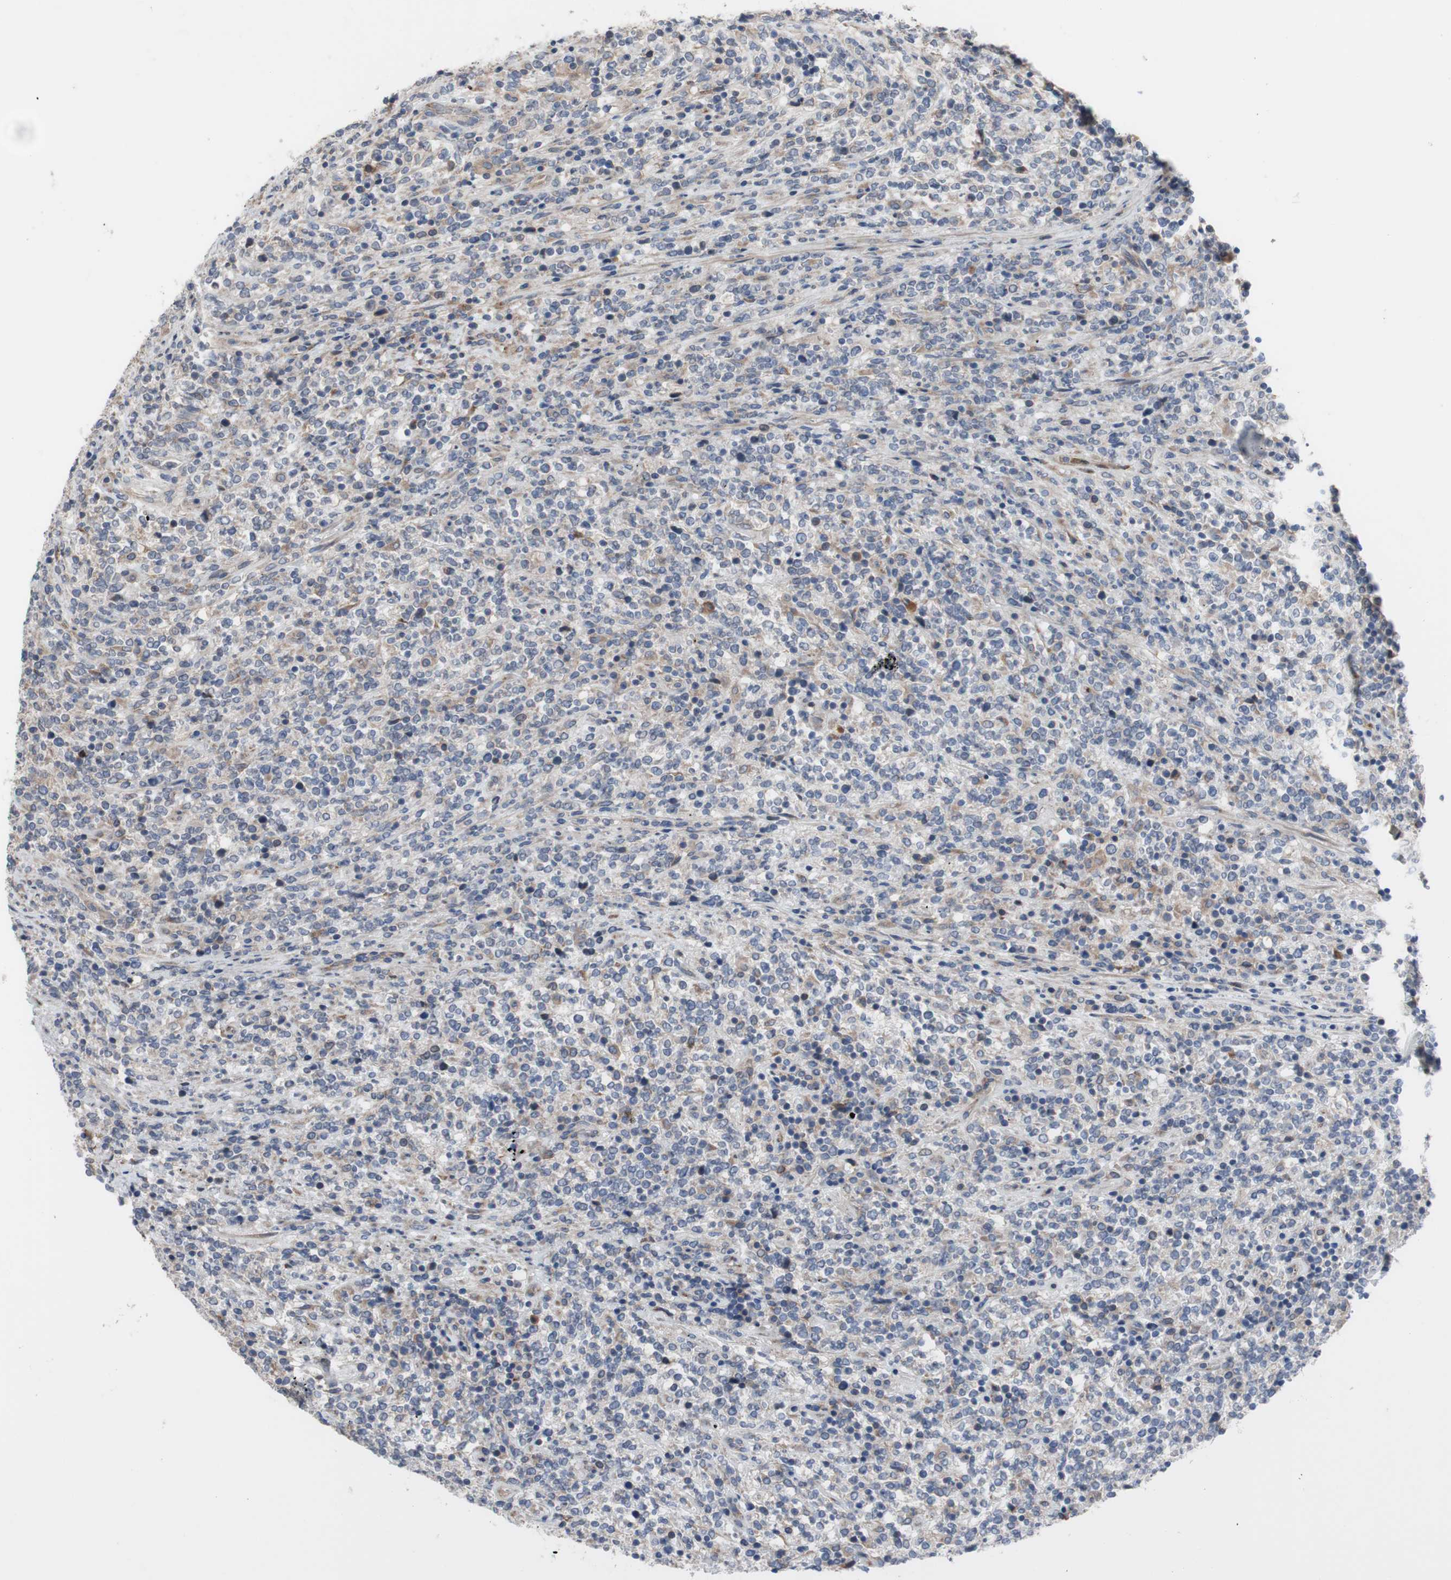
{"staining": {"intensity": "weak", "quantity": "<25%", "location": "cytoplasmic/membranous"}, "tissue": "lymphoma", "cell_type": "Tumor cells", "image_type": "cancer", "snomed": [{"axis": "morphology", "description": "Malignant lymphoma, non-Hodgkin's type, High grade"}, {"axis": "topography", "description": "Soft tissue"}], "caption": "There is no significant expression in tumor cells of high-grade malignant lymphoma, non-Hodgkin's type. (DAB IHC with hematoxylin counter stain).", "gene": "TTC14", "patient": {"sex": "male", "age": 18}}